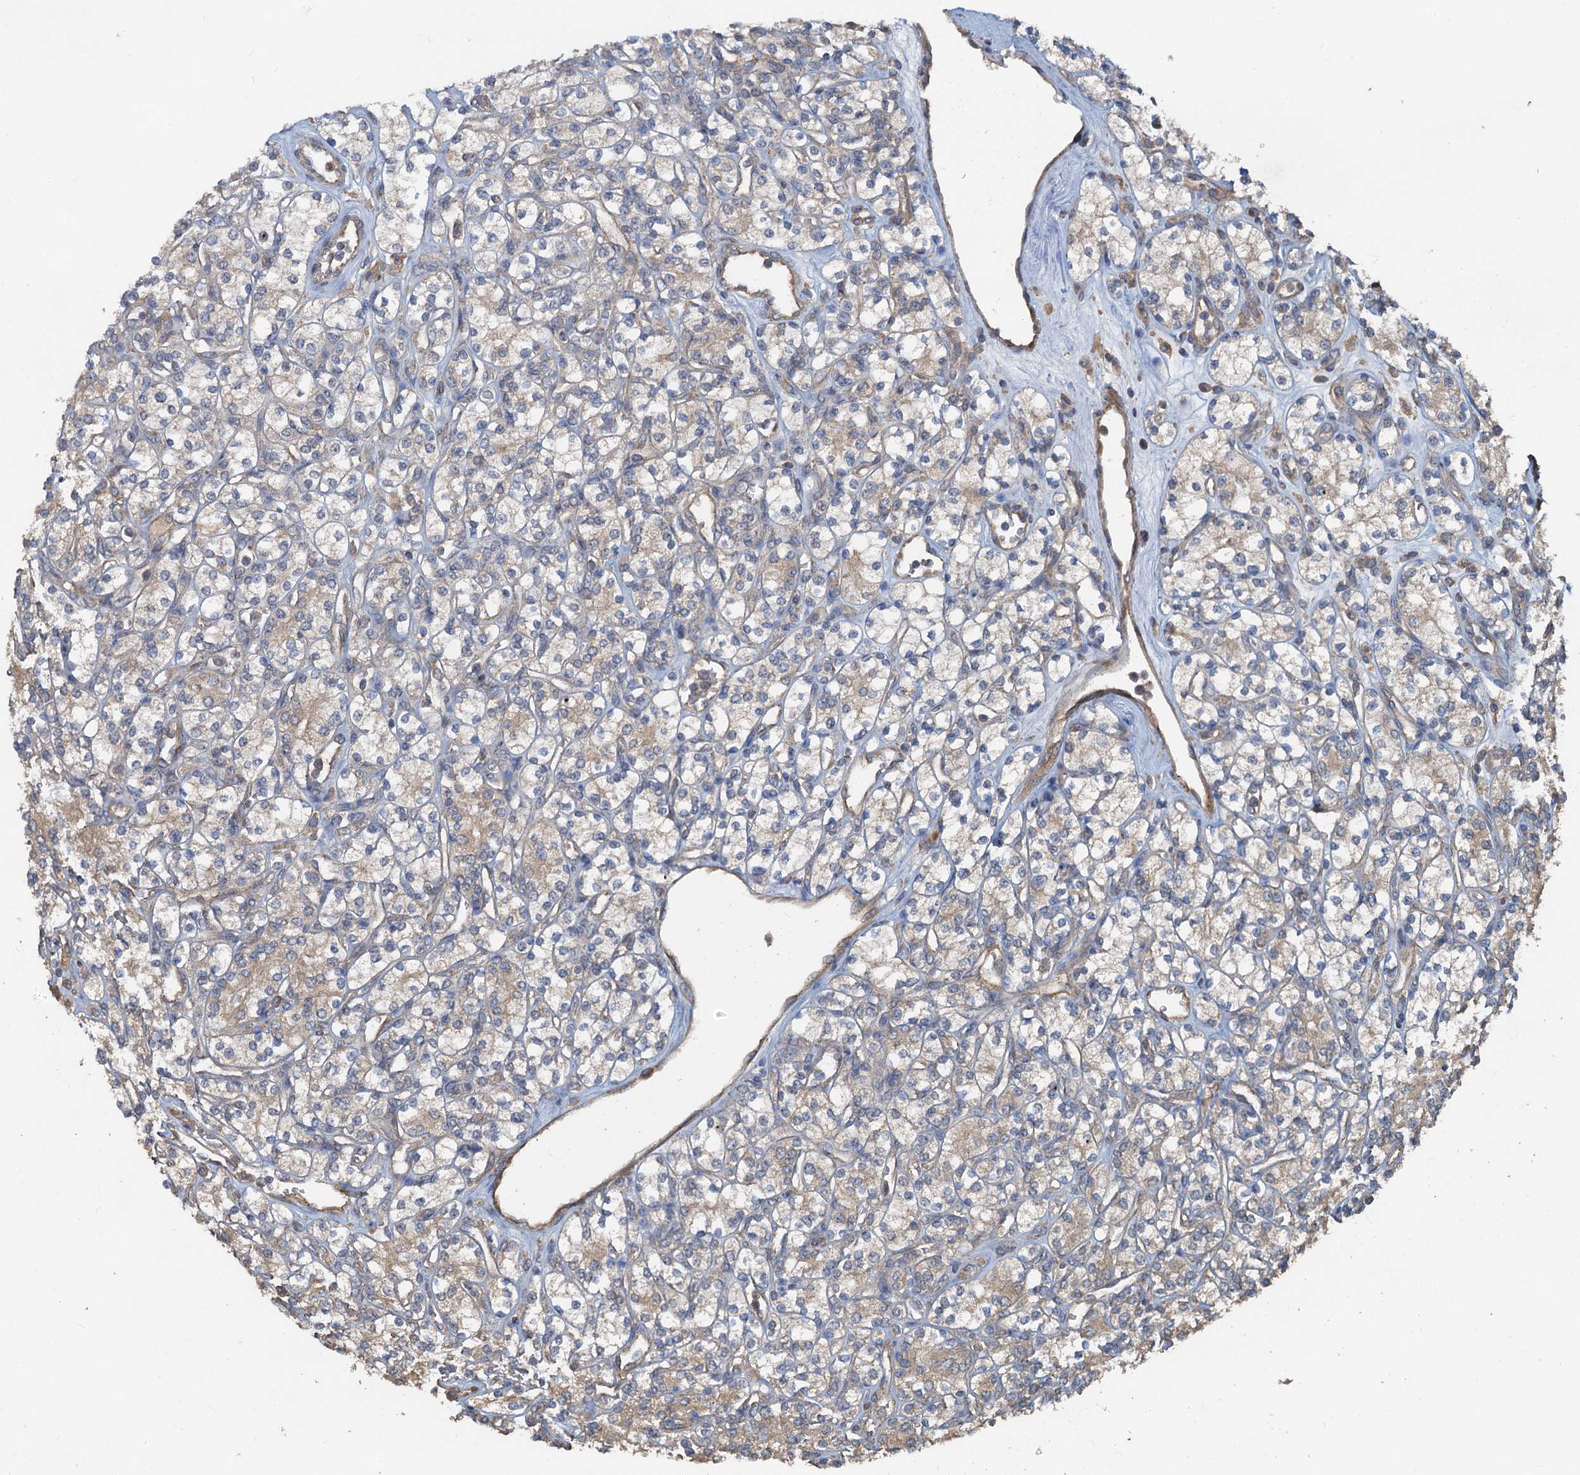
{"staining": {"intensity": "moderate", "quantity": "25%-75%", "location": "cytoplasmic/membranous"}, "tissue": "renal cancer", "cell_type": "Tumor cells", "image_type": "cancer", "snomed": [{"axis": "morphology", "description": "Adenocarcinoma, NOS"}, {"axis": "topography", "description": "Kidney"}], "caption": "This micrograph shows immunohistochemistry staining of human renal cancer (adenocarcinoma), with medium moderate cytoplasmic/membranous staining in approximately 25%-75% of tumor cells.", "gene": "HYI", "patient": {"sex": "male", "age": 77}}